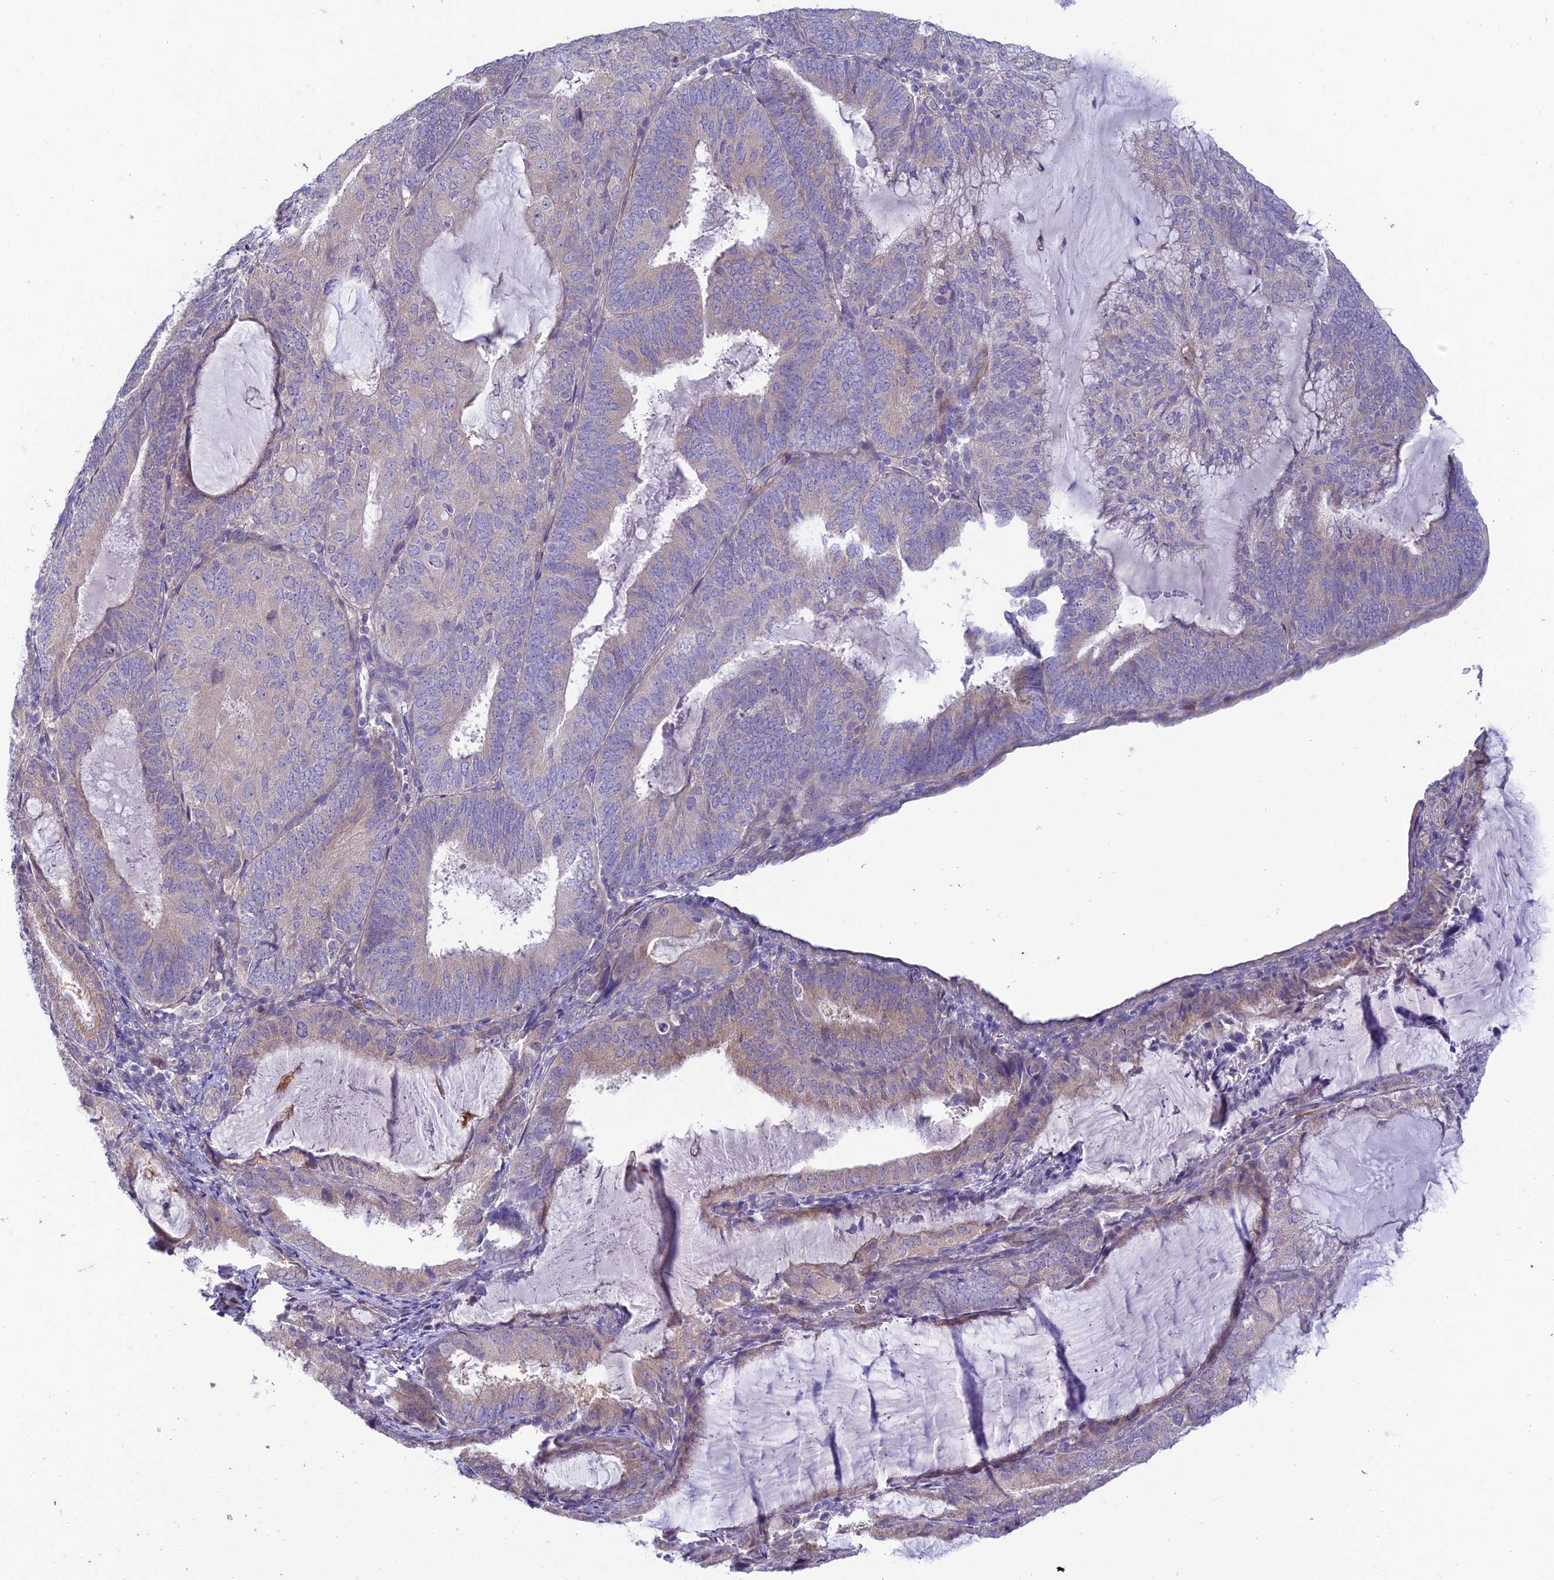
{"staining": {"intensity": "weak", "quantity": "<25%", "location": "cytoplasmic/membranous"}, "tissue": "endometrial cancer", "cell_type": "Tumor cells", "image_type": "cancer", "snomed": [{"axis": "morphology", "description": "Adenocarcinoma, NOS"}, {"axis": "topography", "description": "Endometrium"}], "caption": "High magnification brightfield microscopy of adenocarcinoma (endometrial) stained with DAB (brown) and counterstained with hematoxylin (blue): tumor cells show no significant staining.", "gene": "DUS2", "patient": {"sex": "female", "age": 81}}